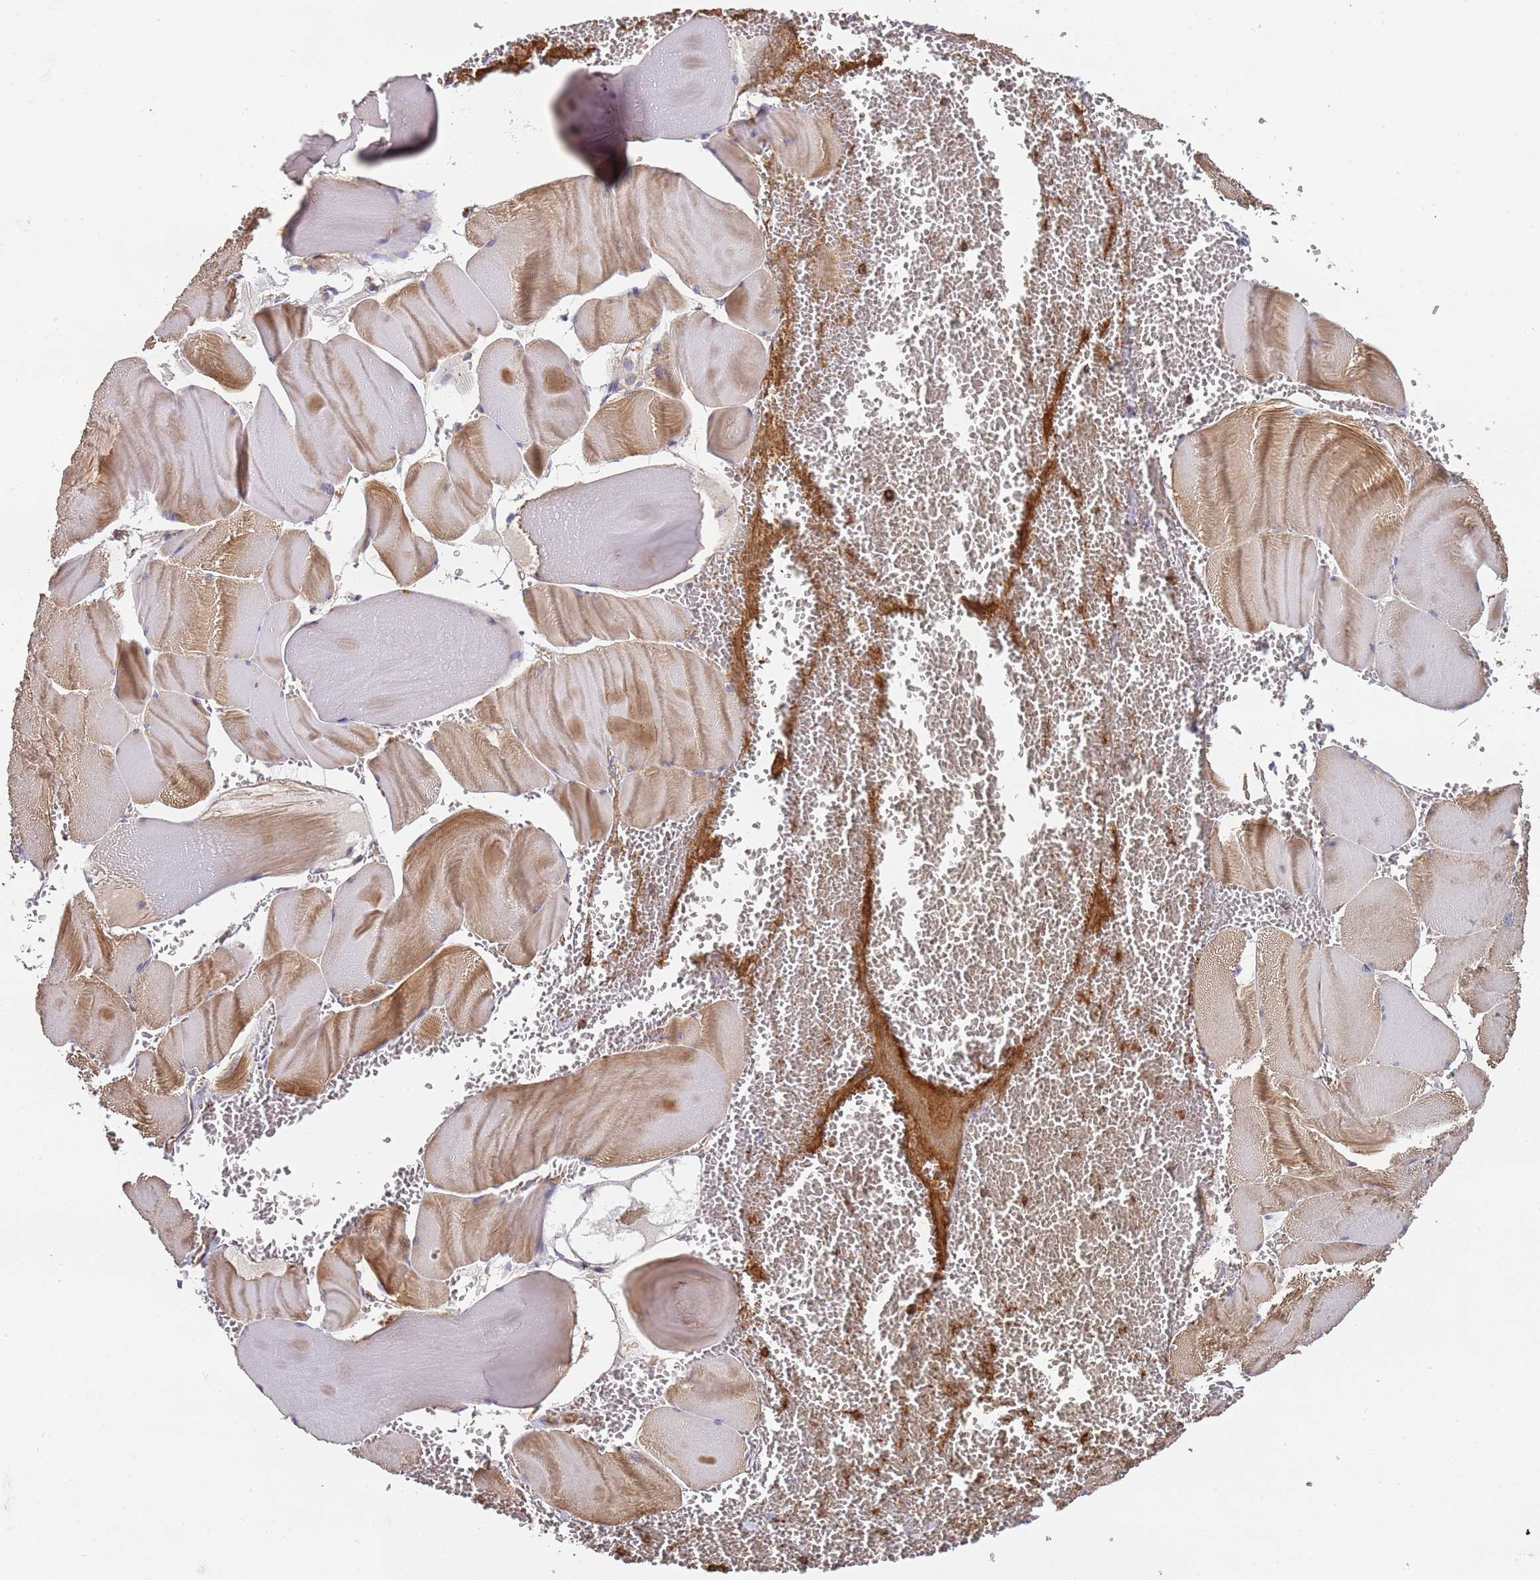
{"staining": {"intensity": "moderate", "quantity": "25%-75%", "location": "cytoplasmic/membranous"}, "tissue": "skeletal muscle", "cell_type": "Myocytes", "image_type": "normal", "snomed": [{"axis": "morphology", "description": "Normal tissue, NOS"}, {"axis": "morphology", "description": "Basal cell carcinoma"}, {"axis": "topography", "description": "Skeletal muscle"}], "caption": "This micrograph reveals benign skeletal muscle stained with immunohistochemistry (IHC) to label a protein in brown. The cytoplasmic/membranous of myocytes show moderate positivity for the protein. Nuclei are counter-stained blue.", "gene": "CYP2U1", "patient": {"sex": "female", "age": 64}}